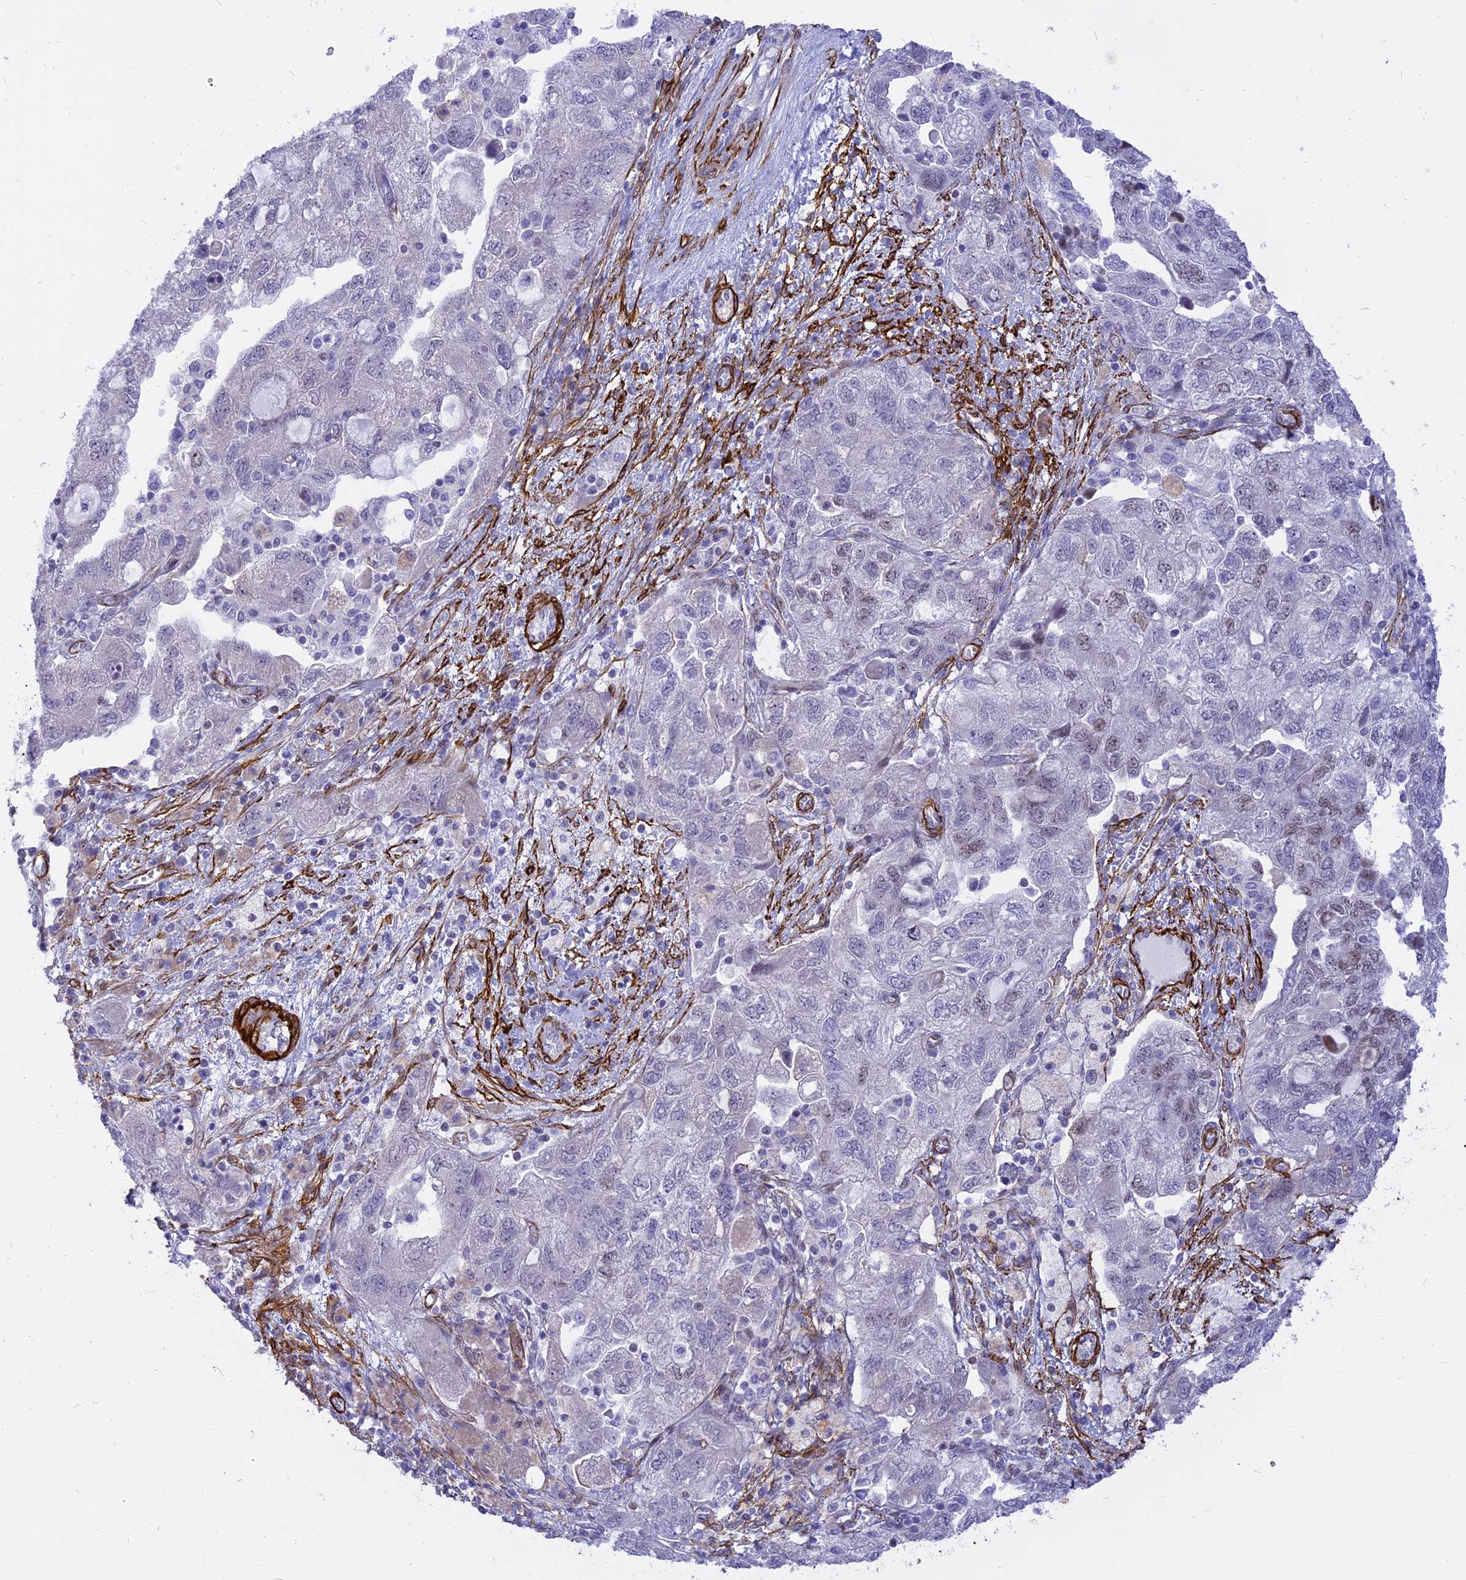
{"staining": {"intensity": "weak", "quantity": "<25%", "location": "nuclear"}, "tissue": "ovarian cancer", "cell_type": "Tumor cells", "image_type": "cancer", "snomed": [{"axis": "morphology", "description": "Carcinoma, NOS"}, {"axis": "morphology", "description": "Cystadenocarcinoma, serous, NOS"}, {"axis": "topography", "description": "Ovary"}], "caption": "Immunohistochemistry (IHC) histopathology image of neoplastic tissue: human ovarian cancer (carcinoma) stained with DAB reveals no significant protein expression in tumor cells.", "gene": "CENPV", "patient": {"sex": "female", "age": 69}}